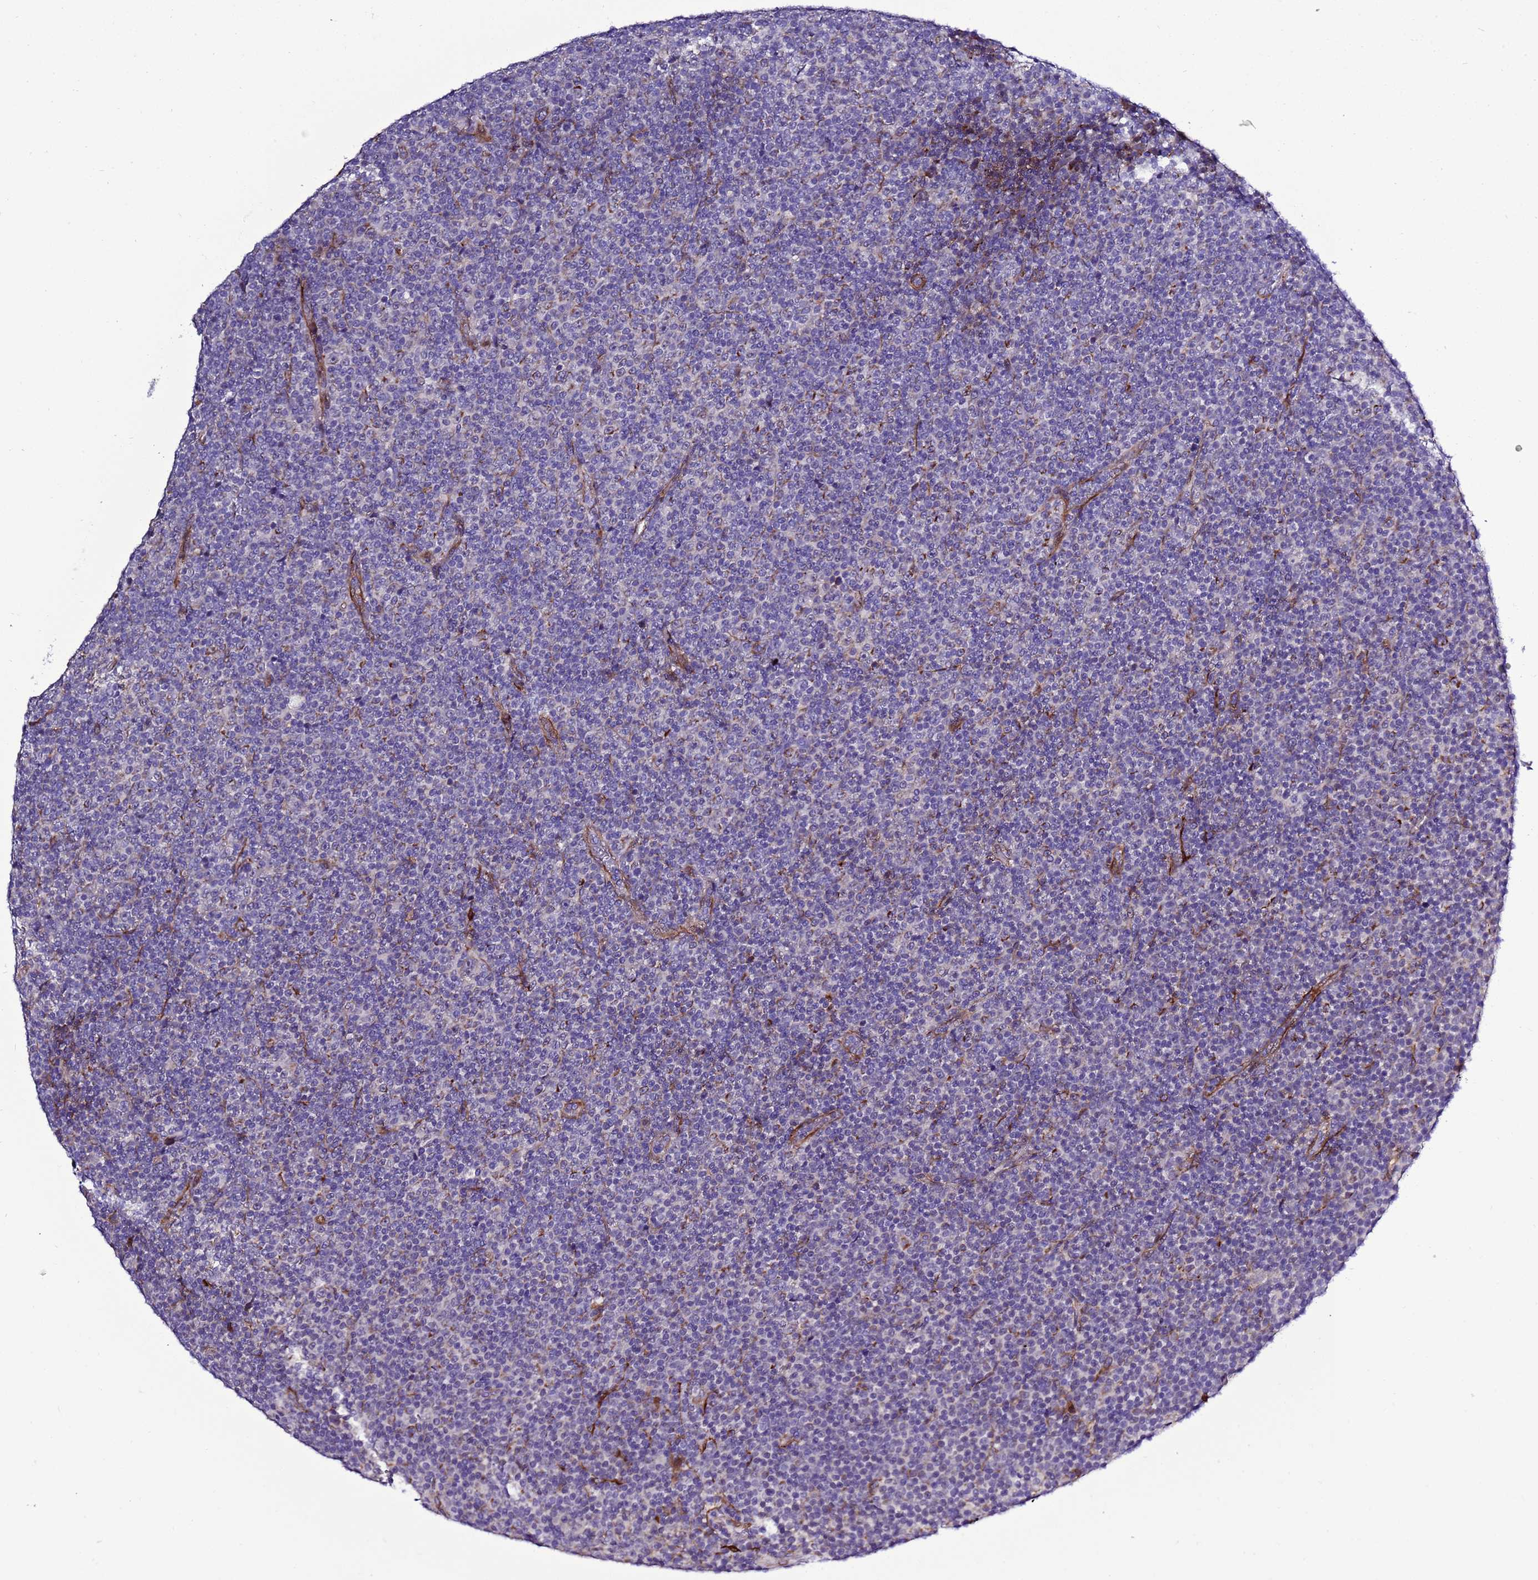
{"staining": {"intensity": "negative", "quantity": "none", "location": "none"}, "tissue": "lymphoma", "cell_type": "Tumor cells", "image_type": "cancer", "snomed": [{"axis": "morphology", "description": "Malignant lymphoma, non-Hodgkin's type, Low grade"}, {"axis": "topography", "description": "Lymph node"}], "caption": "High power microscopy photomicrograph of an immunohistochemistry micrograph of malignant lymphoma, non-Hodgkin's type (low-grade), revealing no significant expression in tumor cells.", "gene": "GZF1", "patient": {"sex": "female", "age": 67}}